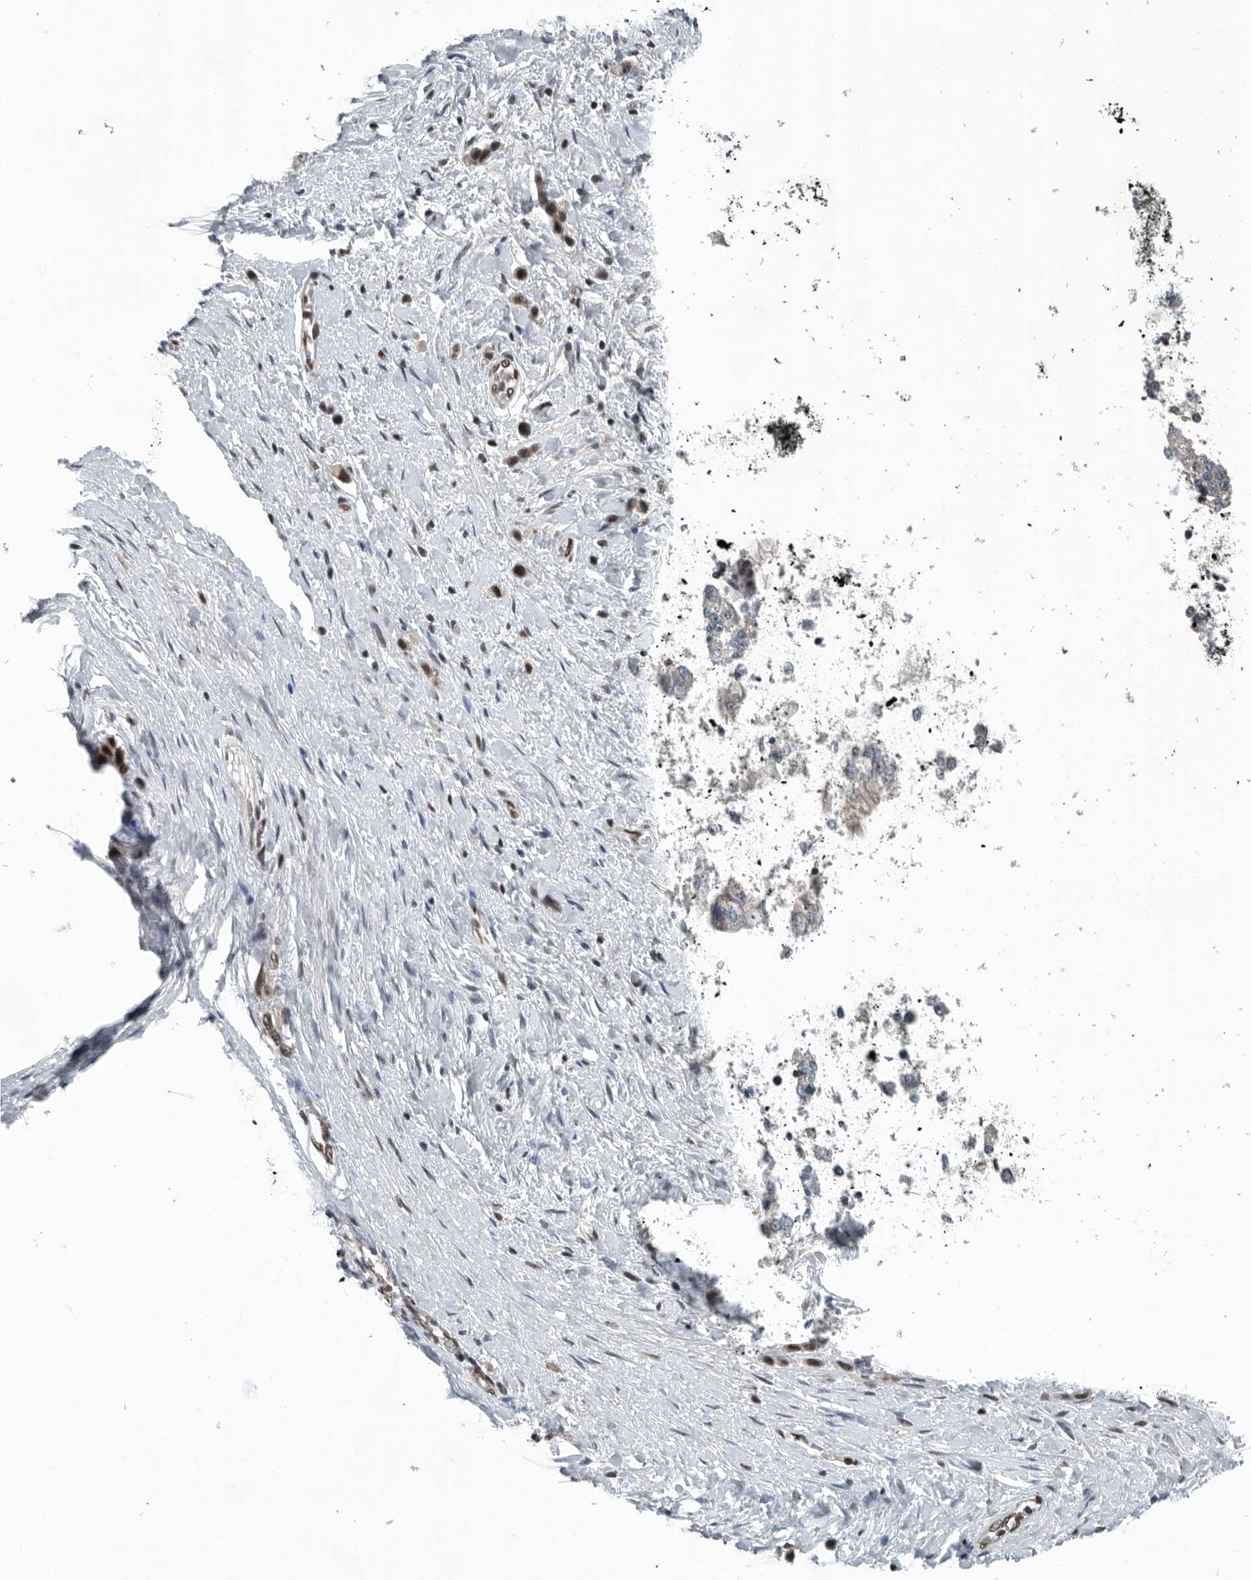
{"staining": {"intensity": "weak", "quantity": ">75%", "location": "nuclear"}, "tissue": "stomach cancer", "cell_type": "Tumor cells", "image_type": "cancer", "snomed": [{"axis": "morphology", "description": "Adenocarcinoma, NOS"}, {"axis": "topography", "description": "Stomach"}], "caption": "Adenocarcinoma (stomach) stained for a protein (brown) displays weak nuclear positive staining in approximately >75% of tumor cells.", "gene": "SENP7", "patient": {"sex": "female", "age": 65}}